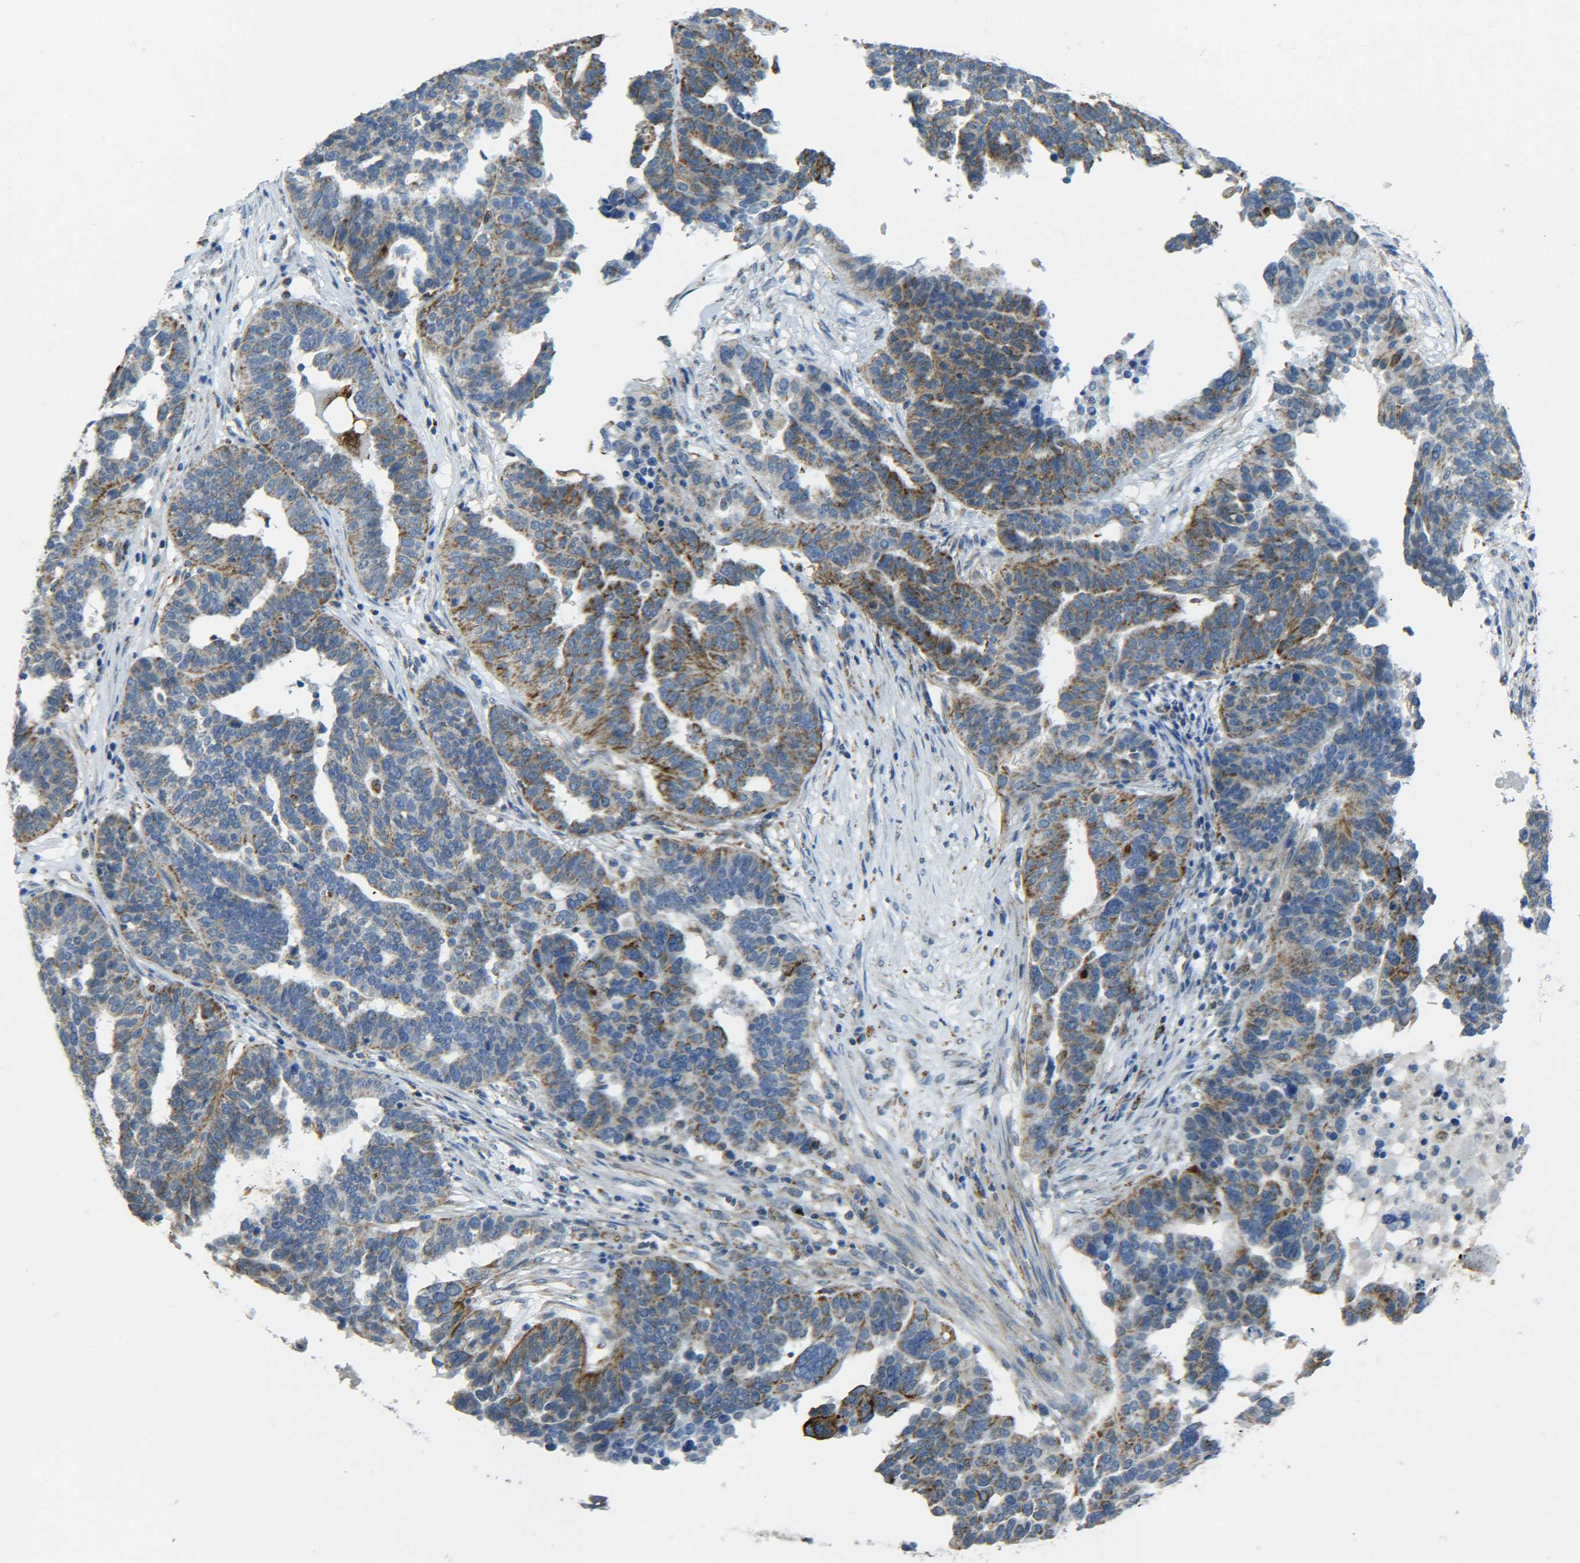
{"staining": {"intensity": "moderate", "quantity": ">75%", "location": "cytoplasmic/membranous"}, "tissue": "ovarian cancer", "cell_type": "Tumor cells", "image_type": "cancer", "snomed": [{"axis": "morphology", "description": "Cystadenocarcinoma, serous, NOS"}, {"axis": "topography", "description": "Ovary"}], "caption": "Human serous cystadenocarcinoma (ovarian) stained with a brown dye shows moderate cytoplasmic/membranous positive expression in approximately >75% of tumor cells.", "gene": "CYB5R1", "patient": {"sex": "female", "age": 59}}